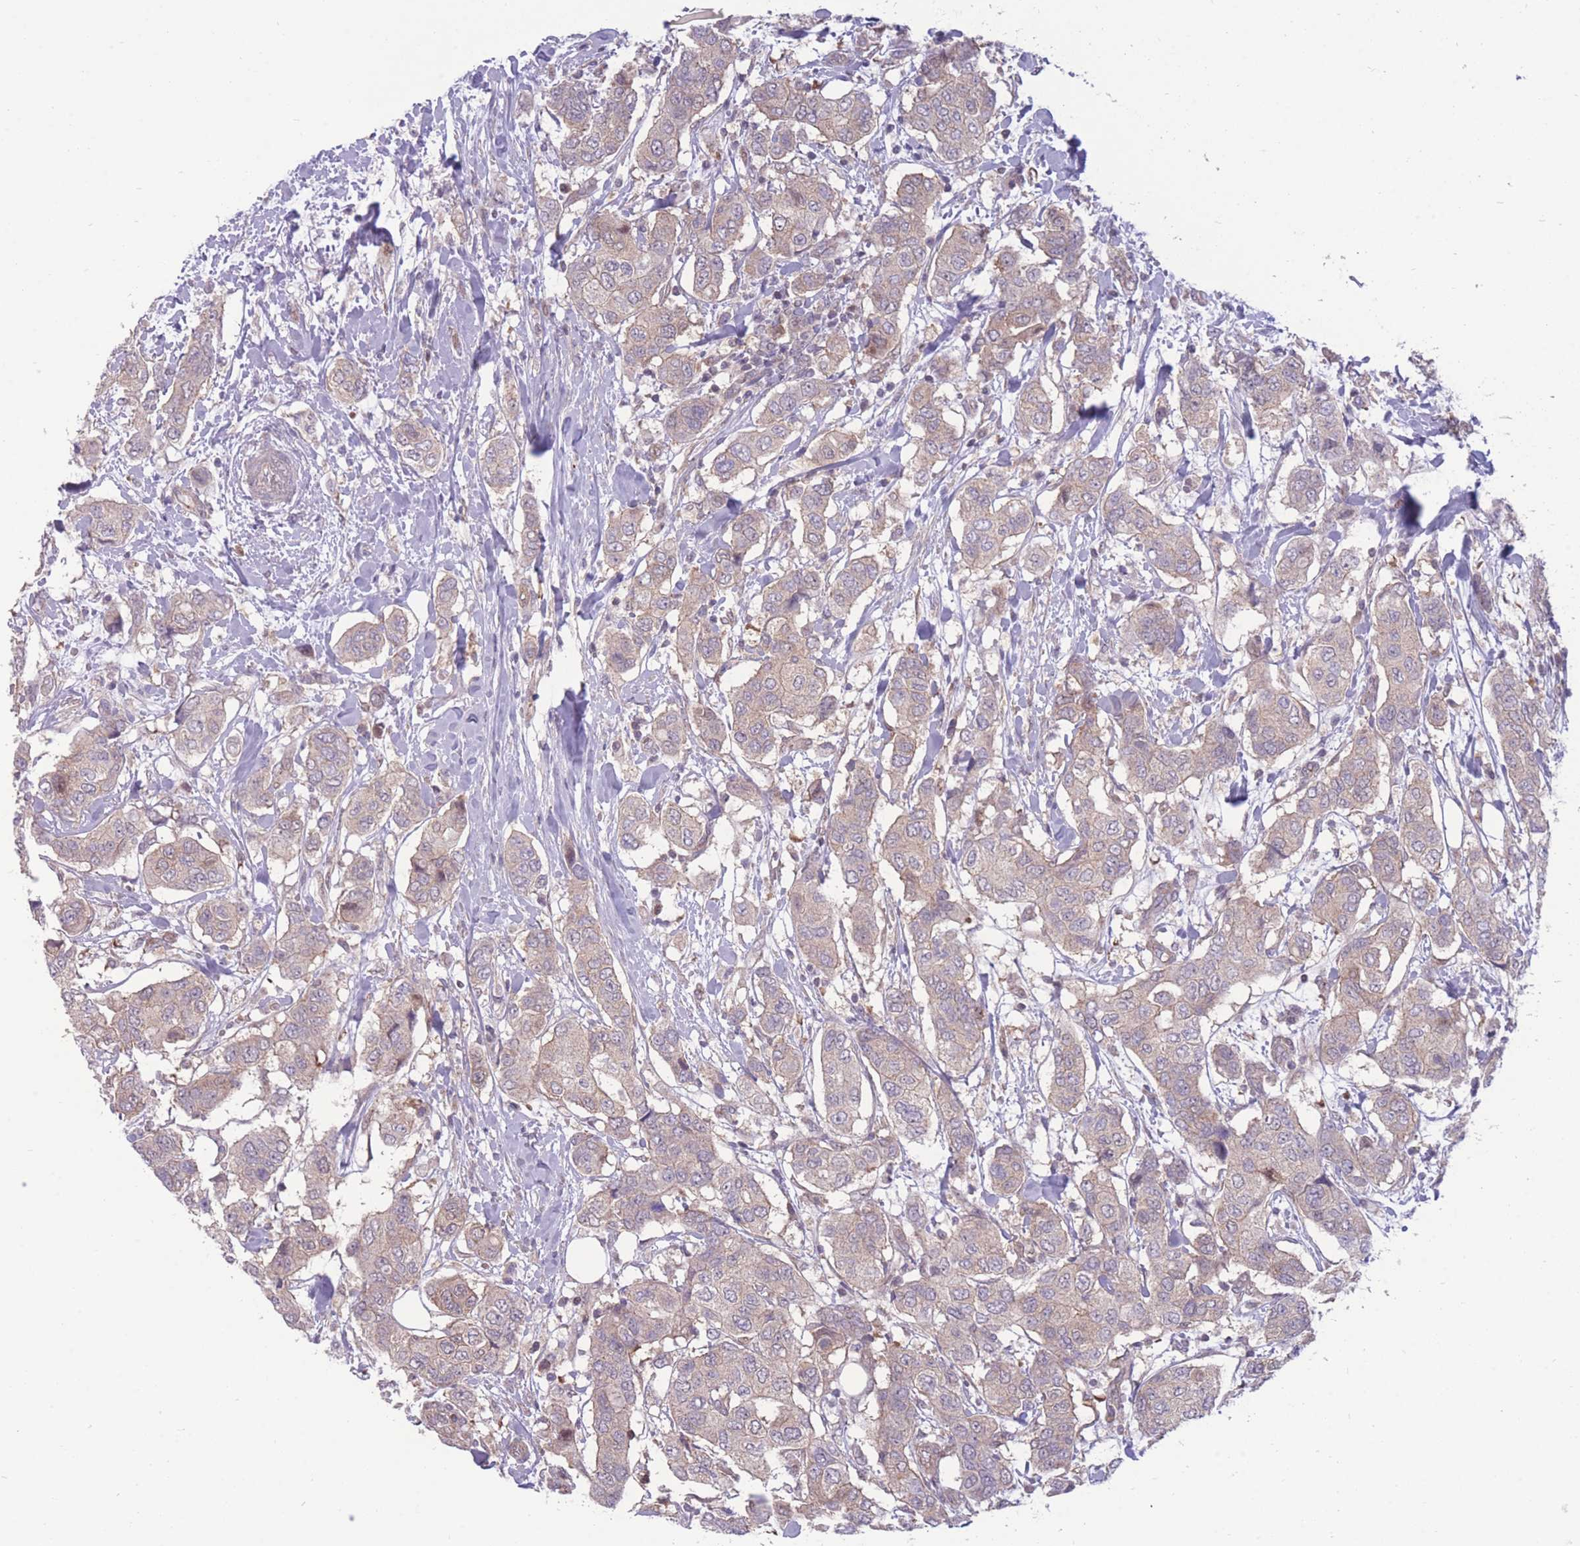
{"staining": {"intensity": "weak", "quantity": "25%-75%", "location": "cytoplasmic/membranous"}, "tissue": "breast cancer", "cell_type": "Tumor cells", "image_type": "cancer", "snomed": [{"axis": "morphology", "description": "Lobular carcinoma"}, {"axis": "topography", "description": "Breast"}], "caption": "A brown stain shows weak cytoplasmic/membranous staining of a protein in breast cancer tumor cells. (Brightfield microscopy of DAB IHC at high magnification).", "gene": "RIC8A", "patient": {"sex": "female", "age": 51}}